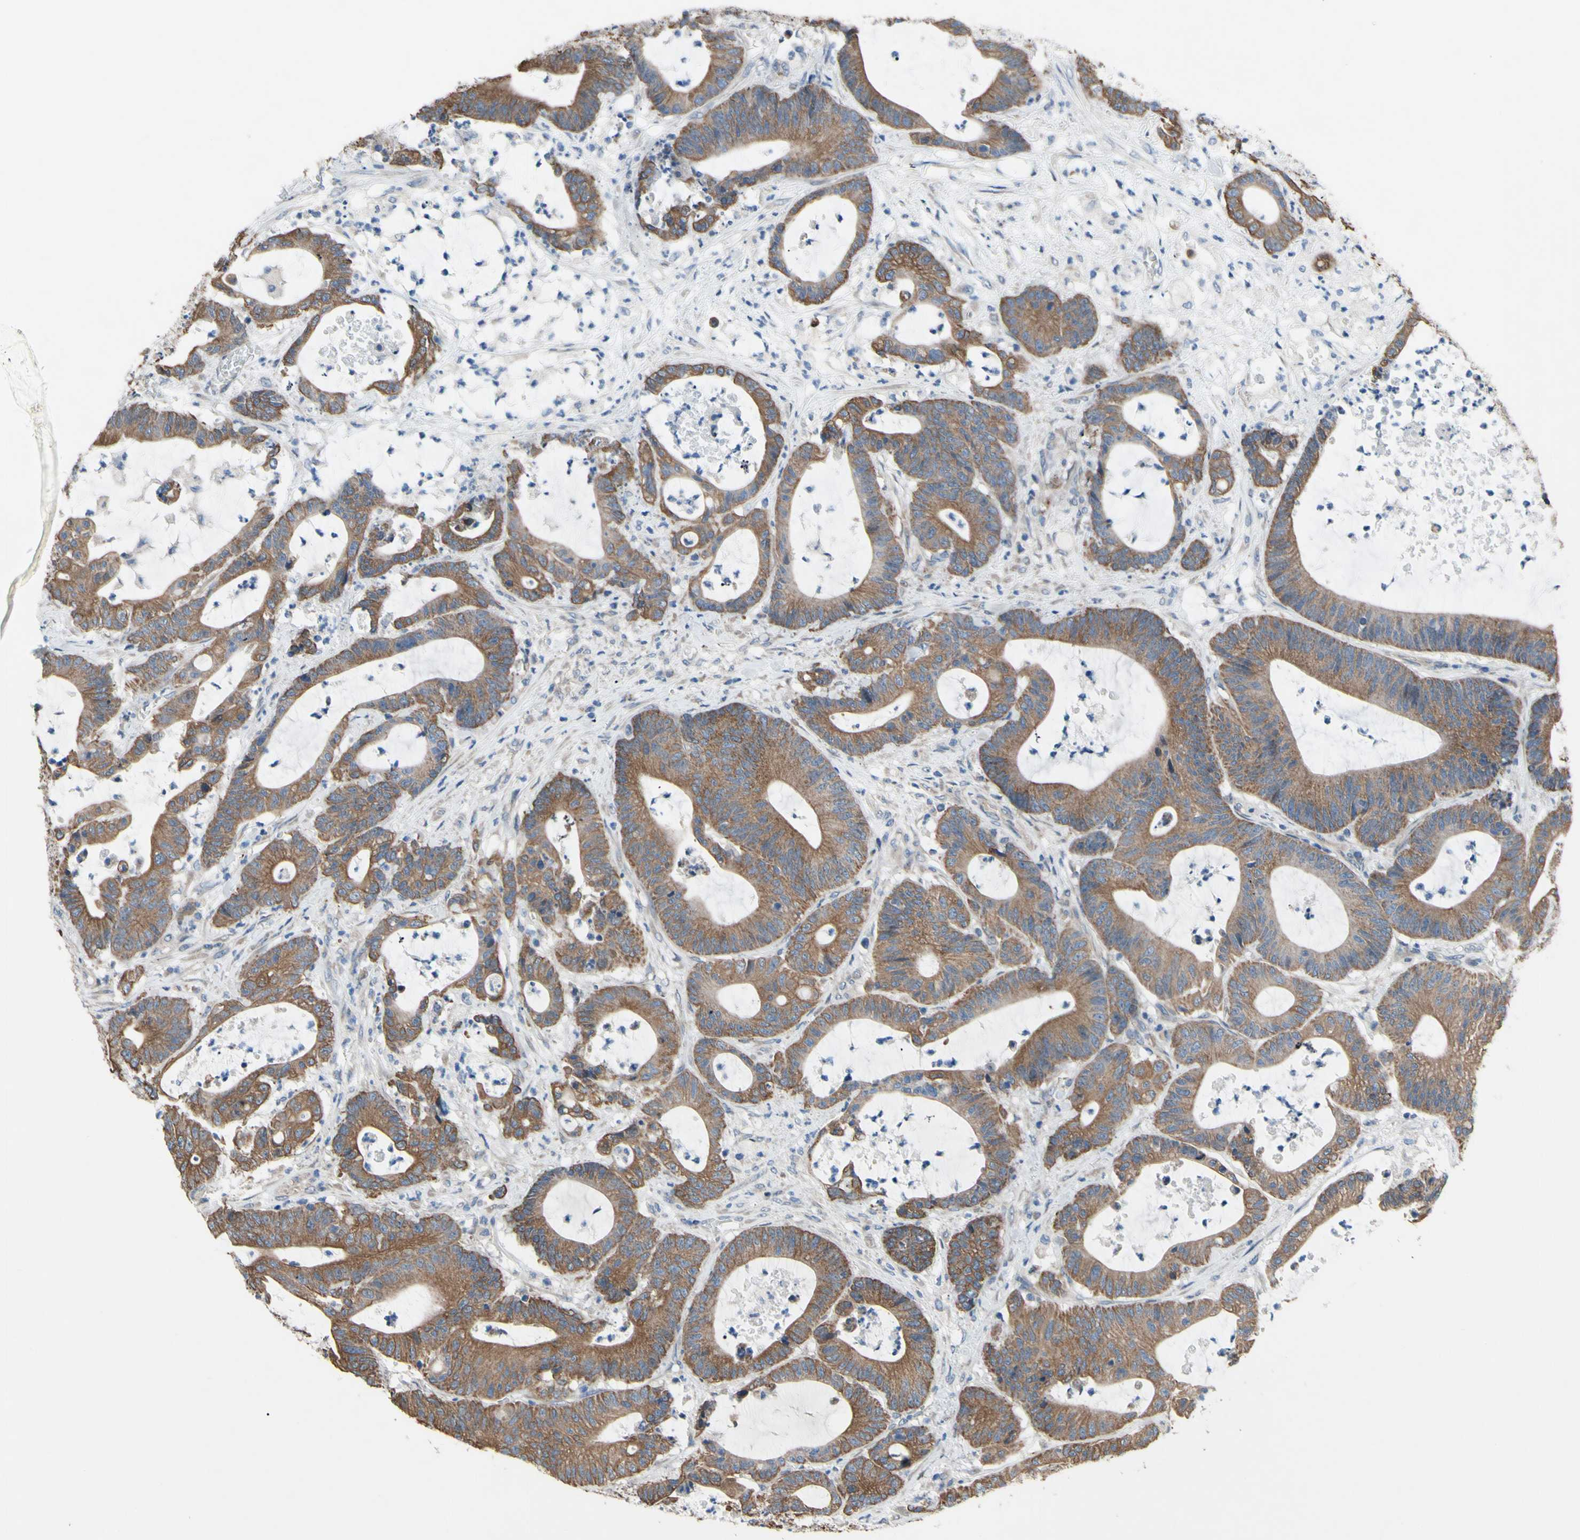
{"staining": {"intensity": "moderate", "quantity": ">75%", "location": "cytoplasmic/membranous"}, "tissue": "colorectal cancer", "cell_type": "Tumor cells", "image_type": "cancer", "snomed": [{"axis": "morphology", "description": "Adenocarcinoma, NOS"}, {"axis": "topography", "description": "Colon"}], "caption": "Colorectal adenocarcinoma was stained to show a protein in brown. There is medium levels of moderate cytoplasmic/membranous expression in approximately >75% of tumor cells.", "gene": "GRAMD2B", "patient": {"sex": "female", "age": 84}}